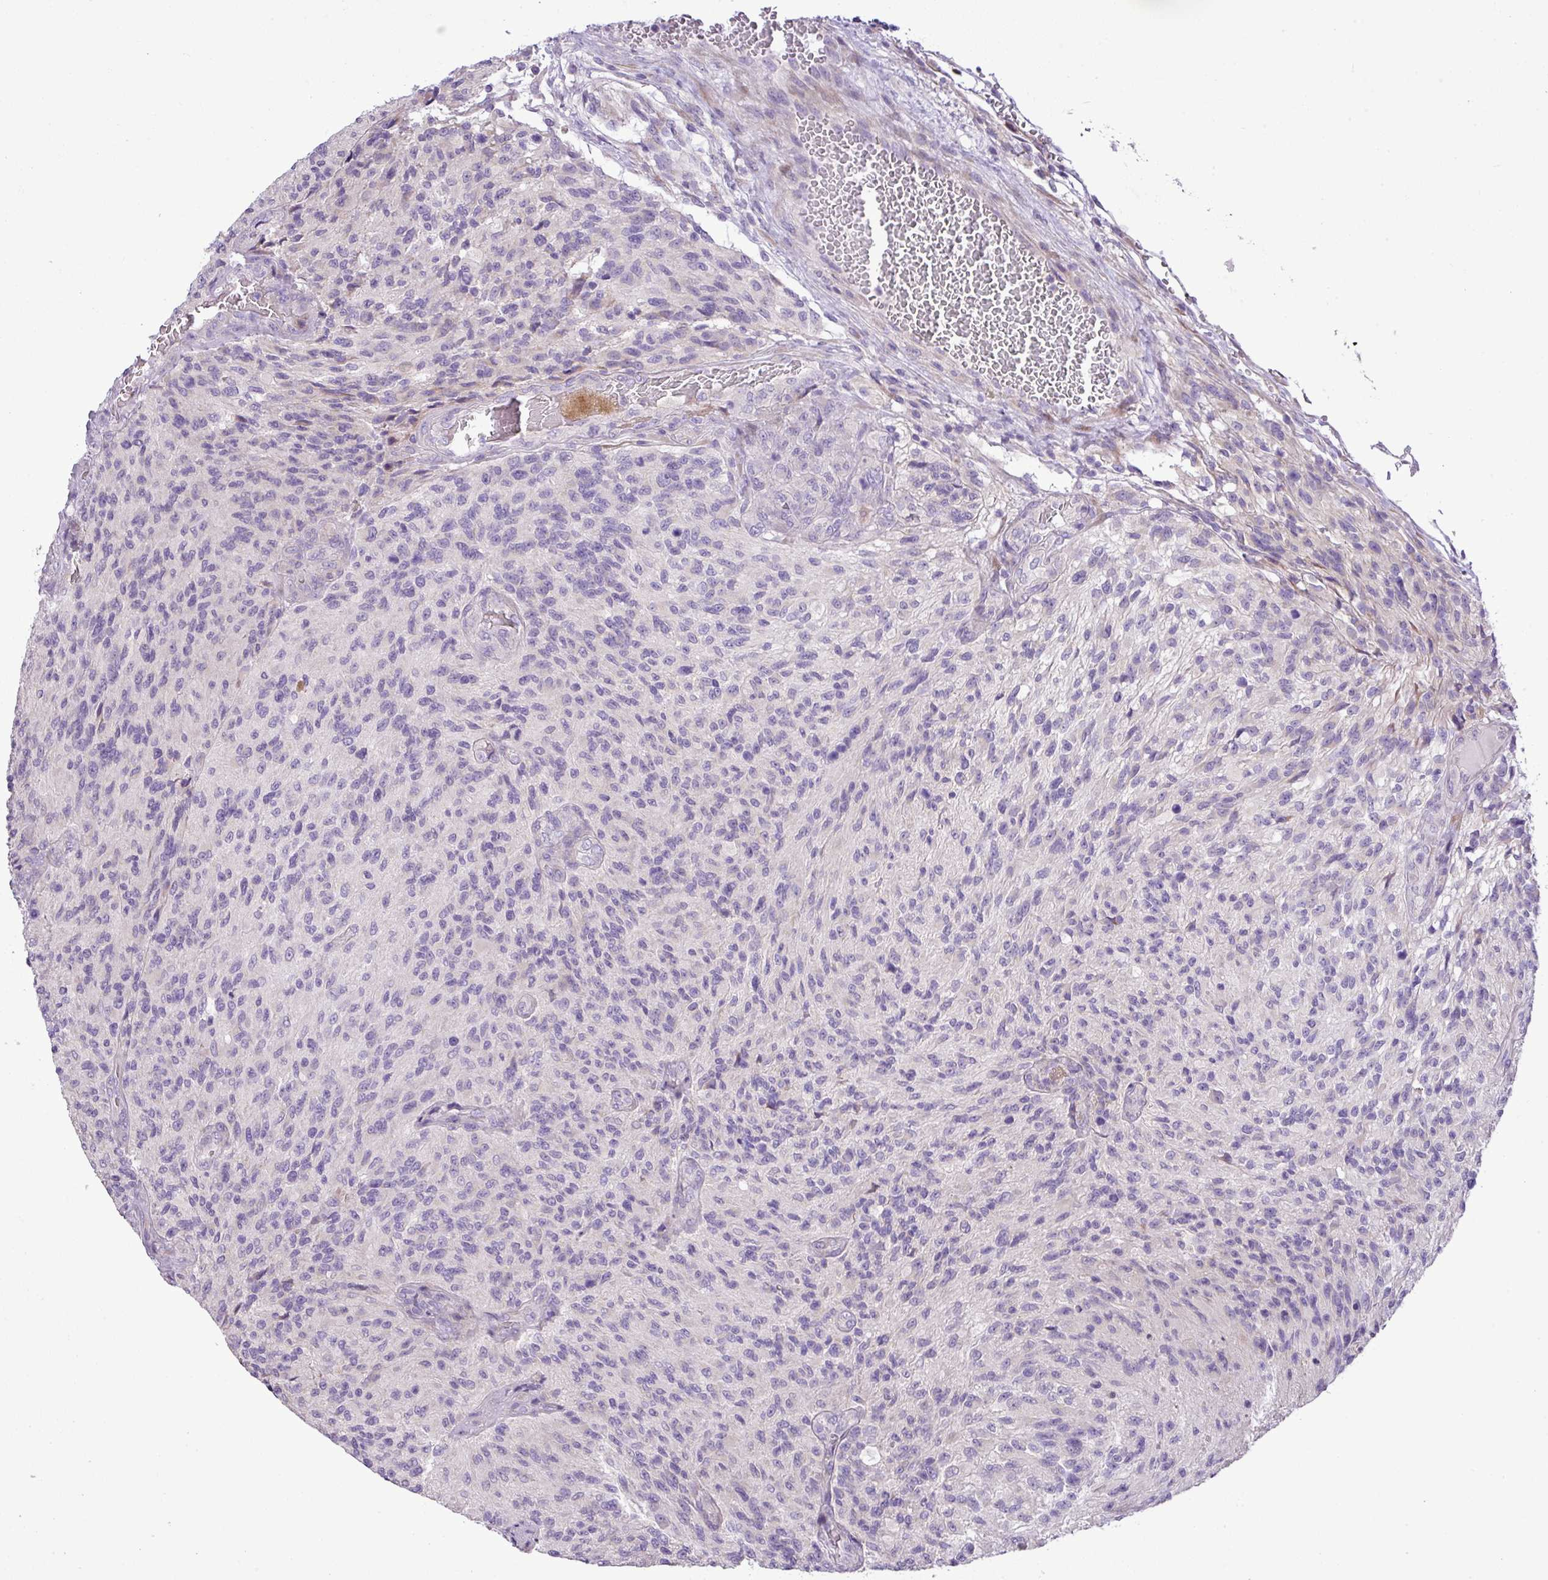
{"staining": {"intensity": "negative", "quantity": "none", "location": "none"}, "tissue": "glioma", "cell_type": "Tumor cells", "image_type": "cancer", "snomed": [{"axis": "morphology", "description": "Normal tissue, NOS"}, {"axis": "morphology", "description": "Glioma, malignant, High grade"}, {"axis": "topography", "description": "Cerebral cortex"}], "caption": "This is a photomicrograph of immunohistochemistry staining of malignant glioma (high-grade), which shows no expression in tumor cells.", "gene": "MOCS3", "patient": {"sex": "male", "age": 56}}